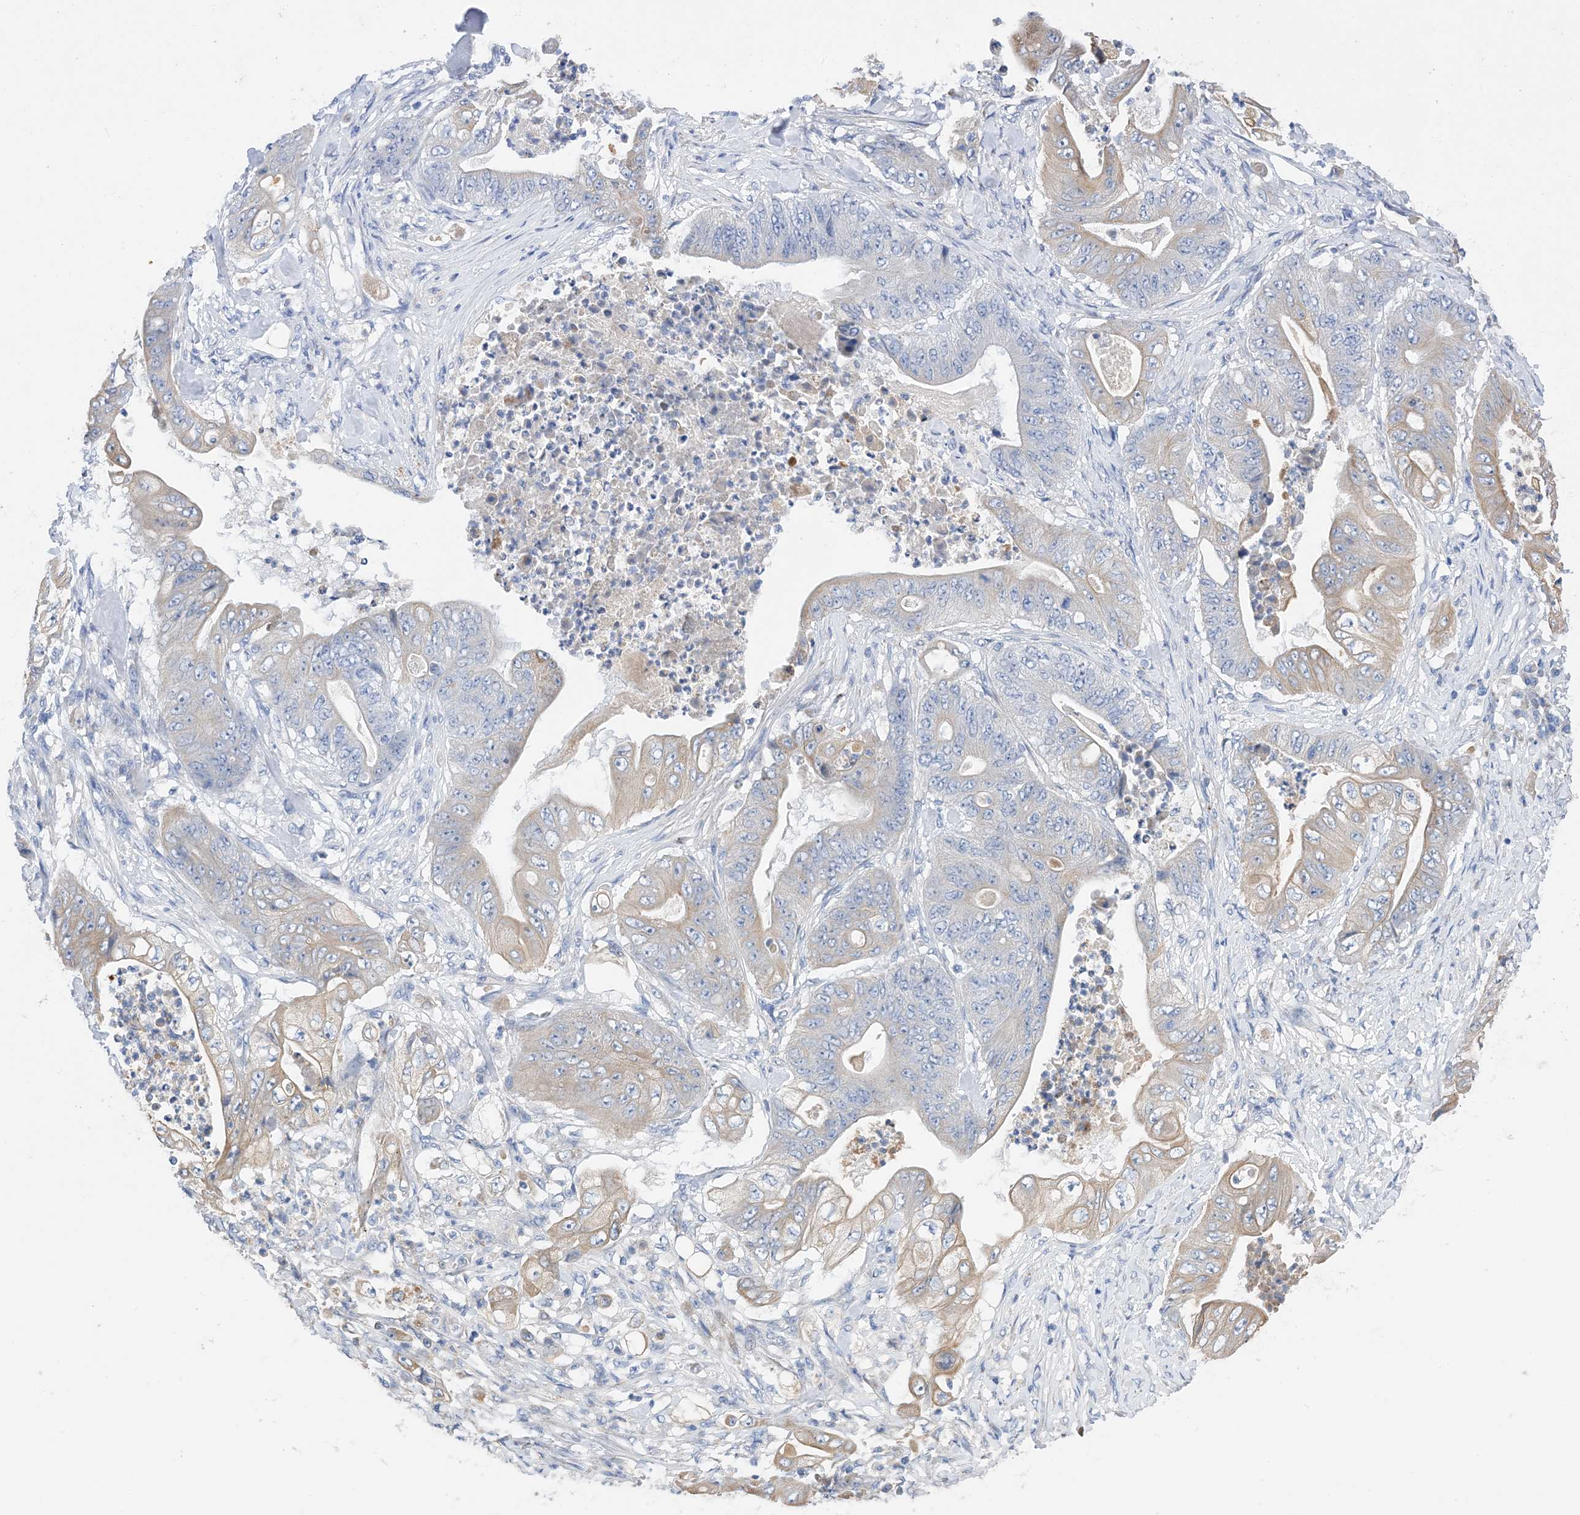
{"staining": {"intensity": "weak", "quantity": "25%-75%", "location": "cytoplasmic/membranous"}, "tissue": "stomach cancer", "cell_type": "Tumor cells", "image_type": "cancer", "snomed": [{"axis": "morphology", "description": "Adenocarcinoma, NOS"}, {"axis": "topography", "description": "Stomach"}], "caption": "Immunohistochemical staining of human adenocarcinoma (stomach) shows low levels of weak cytoplasmic/membranous expression in about 25%-75% of tumor cells.", "gene": "PLK4", "patient": {"sex": "female", "age": 73}}